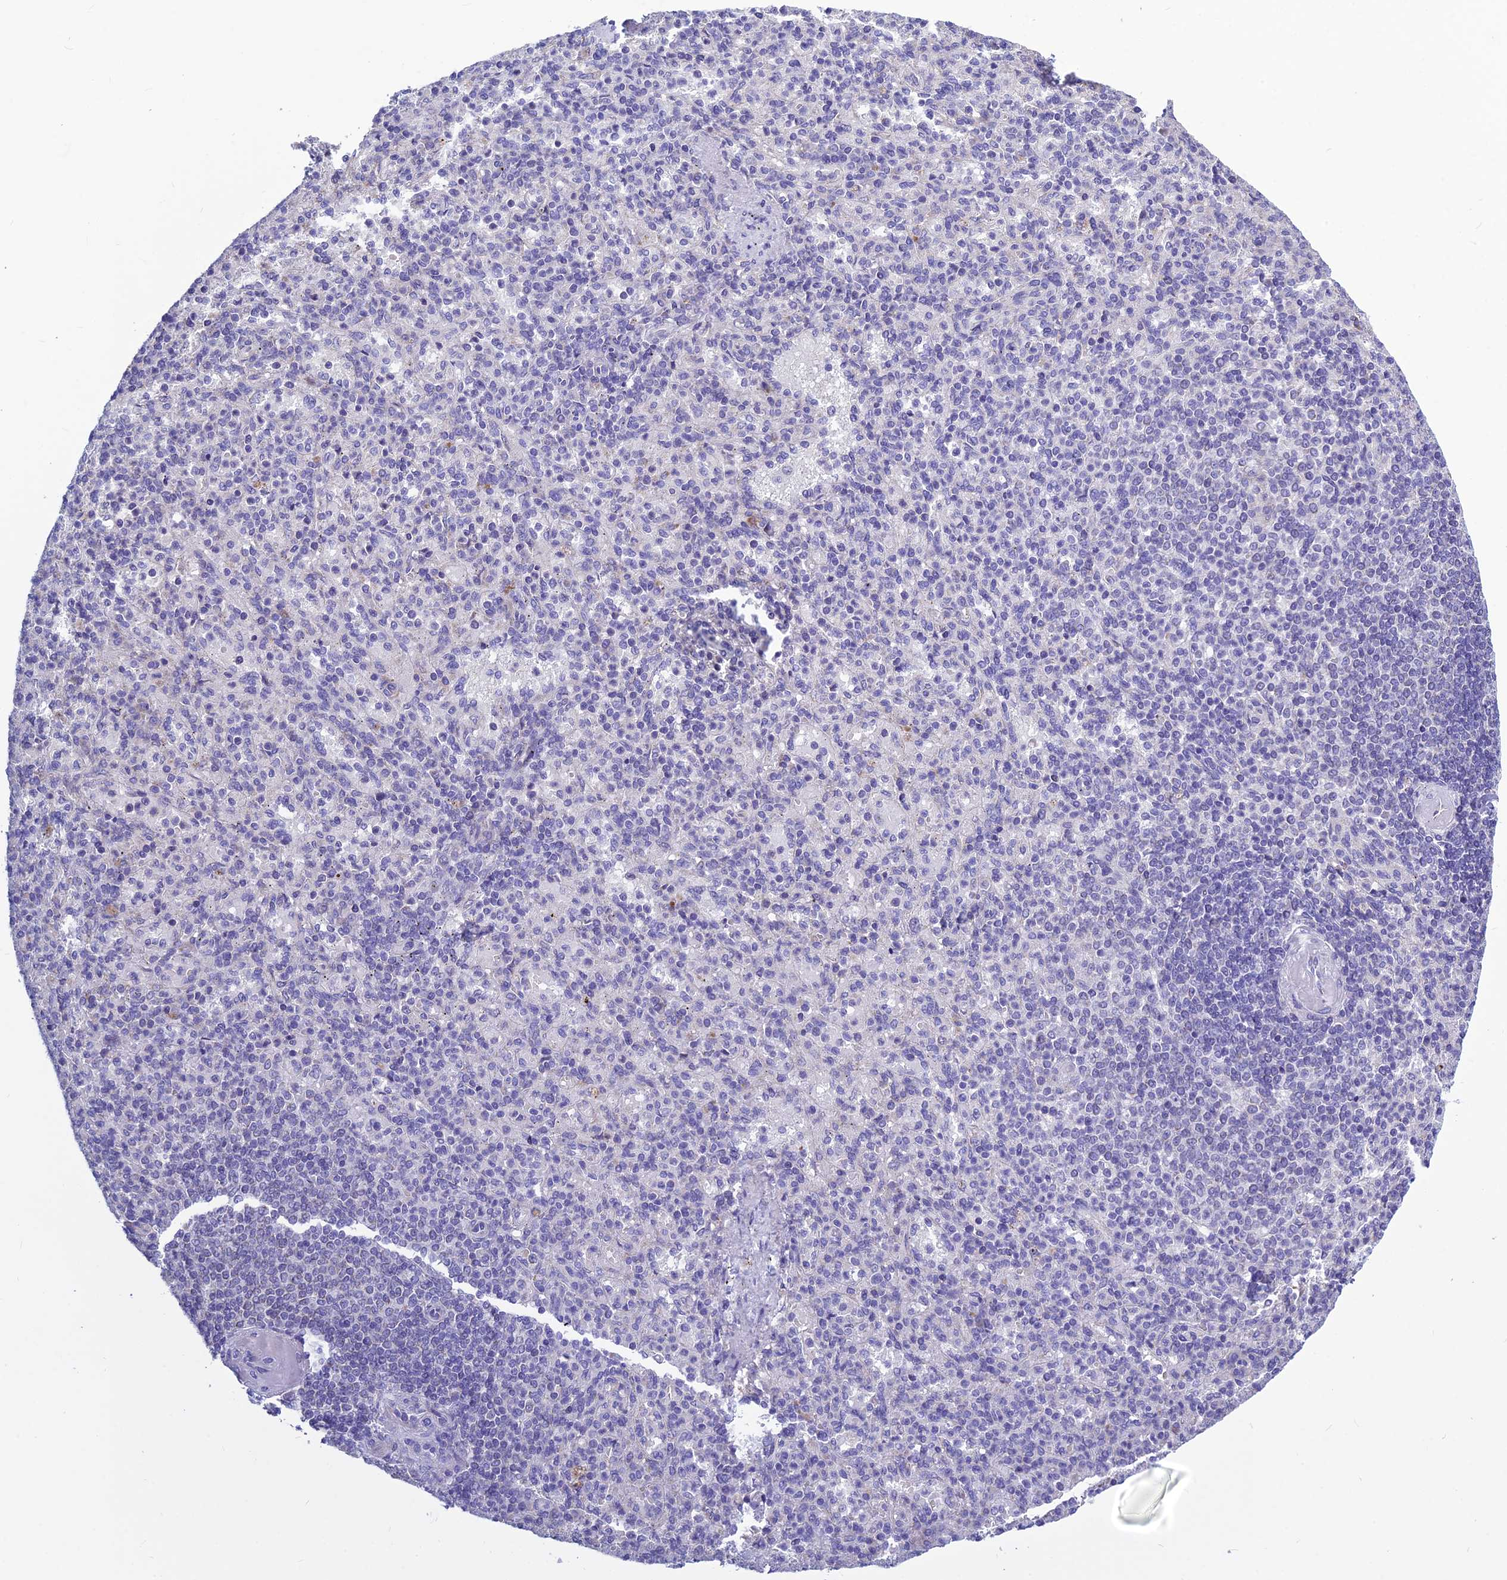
{"staining": {"intensity": "negative", "quantity": "none", "location": "none"}, "tissue": "spleen", "cell_type": "Cells in red pulp", "image_type": "normal", "snomed": [{"axis": "morphology", "description": "Normal tissue, NOS"}, {"axis": "topography", "description": "Spleen"}], "caption": "This is a histopathology image of immunohistochemistry (IHC) staining of unremarkable spleen, which shows no expression in cells in red pulp. The staining was performed using DAB to visualize the protein expression in brown, while the nuclei were stained in blue with hematoxylin (Magnification: 20x).", "gene": "BHMT2", "patient": {"sex": "female", "age": 74}}